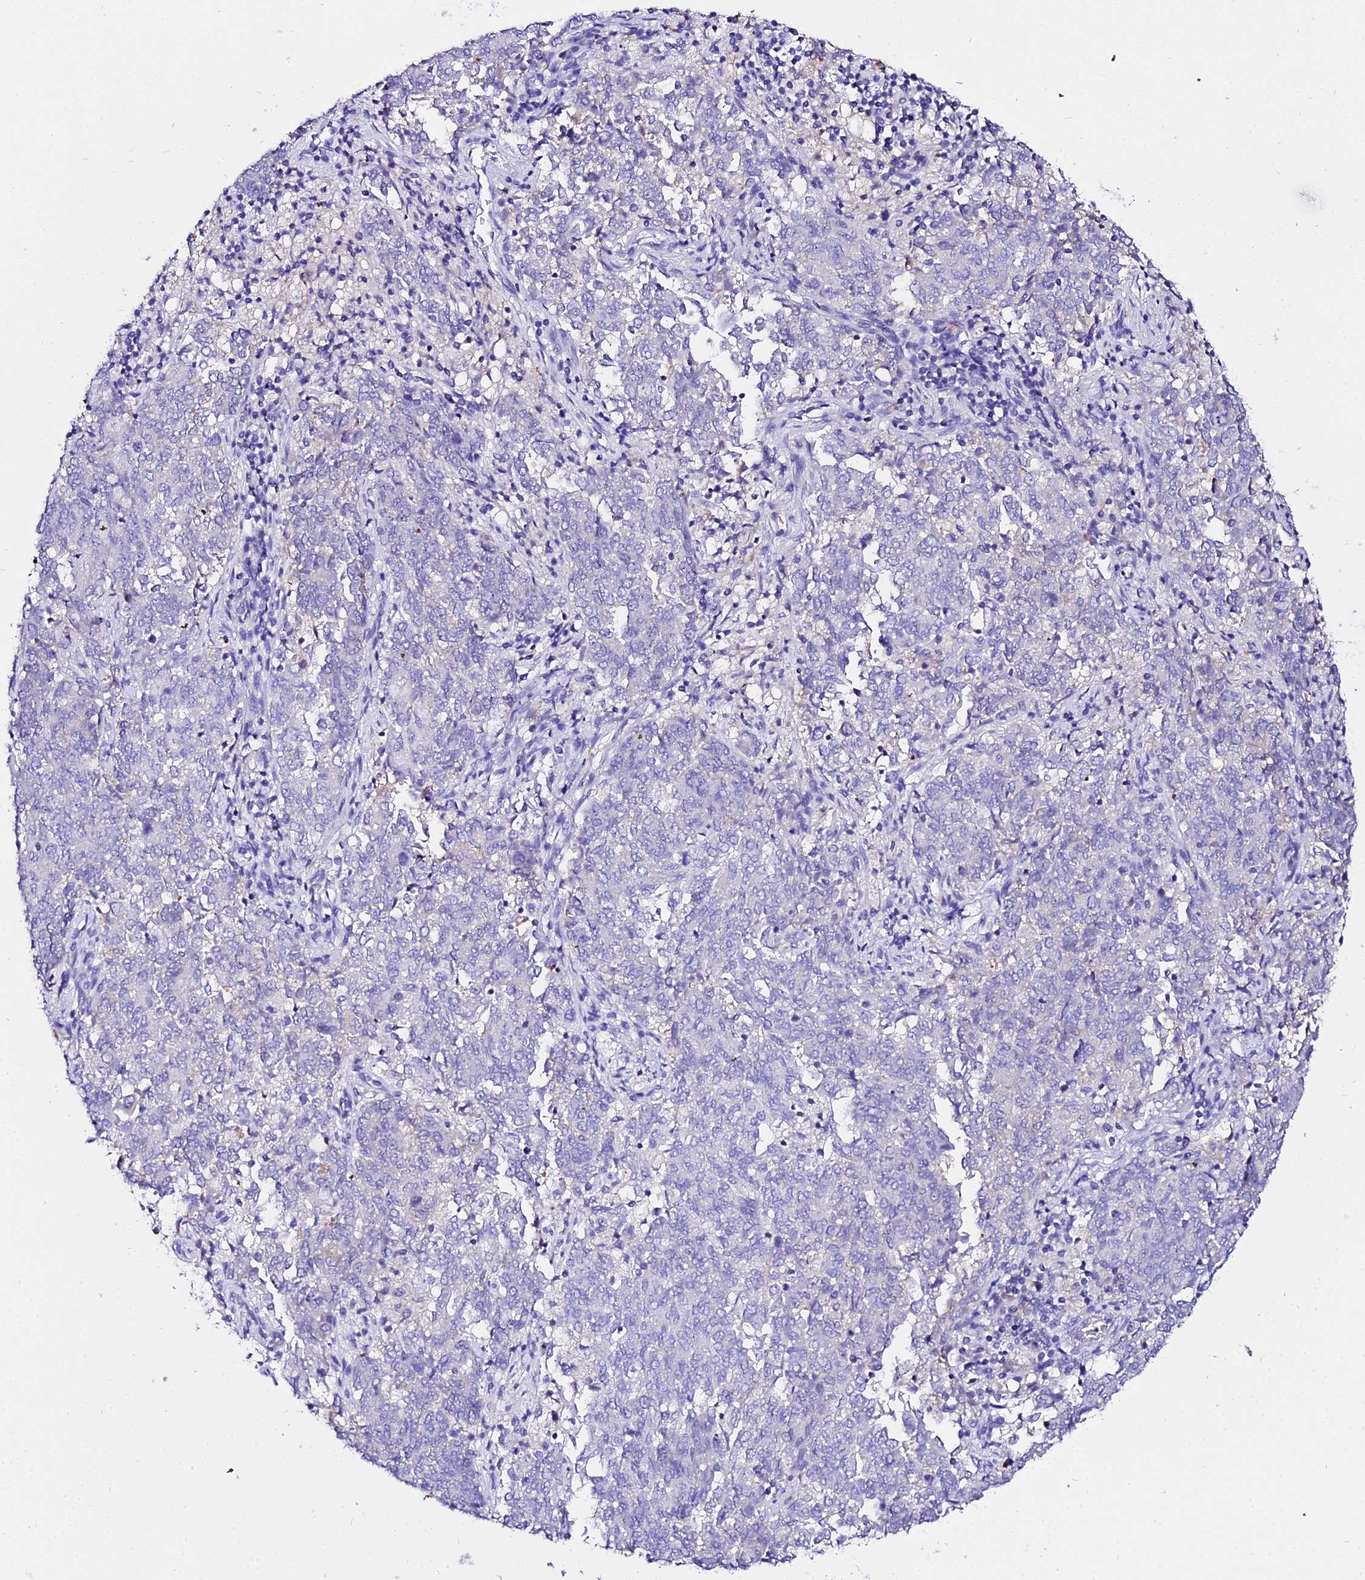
{"staining": {"intensity": "negative", "quantity": "none", "location": "none"}, "tissue": "endometrial cancer", "cell_type": "Tumor cells", "image_type": "cancer", "snomed": [{"axis": "morphology", "description": "Adenocarcinoma, NOS"}, {"axis": "topography", "description": "Endometrium"}], "caption": "IHC of human endometrial cancer (adenocarcinoma) exhibits no expression in tumor cells.", "gene": "TUBA3D", "patient": {"sex": "female", "age": 80}}